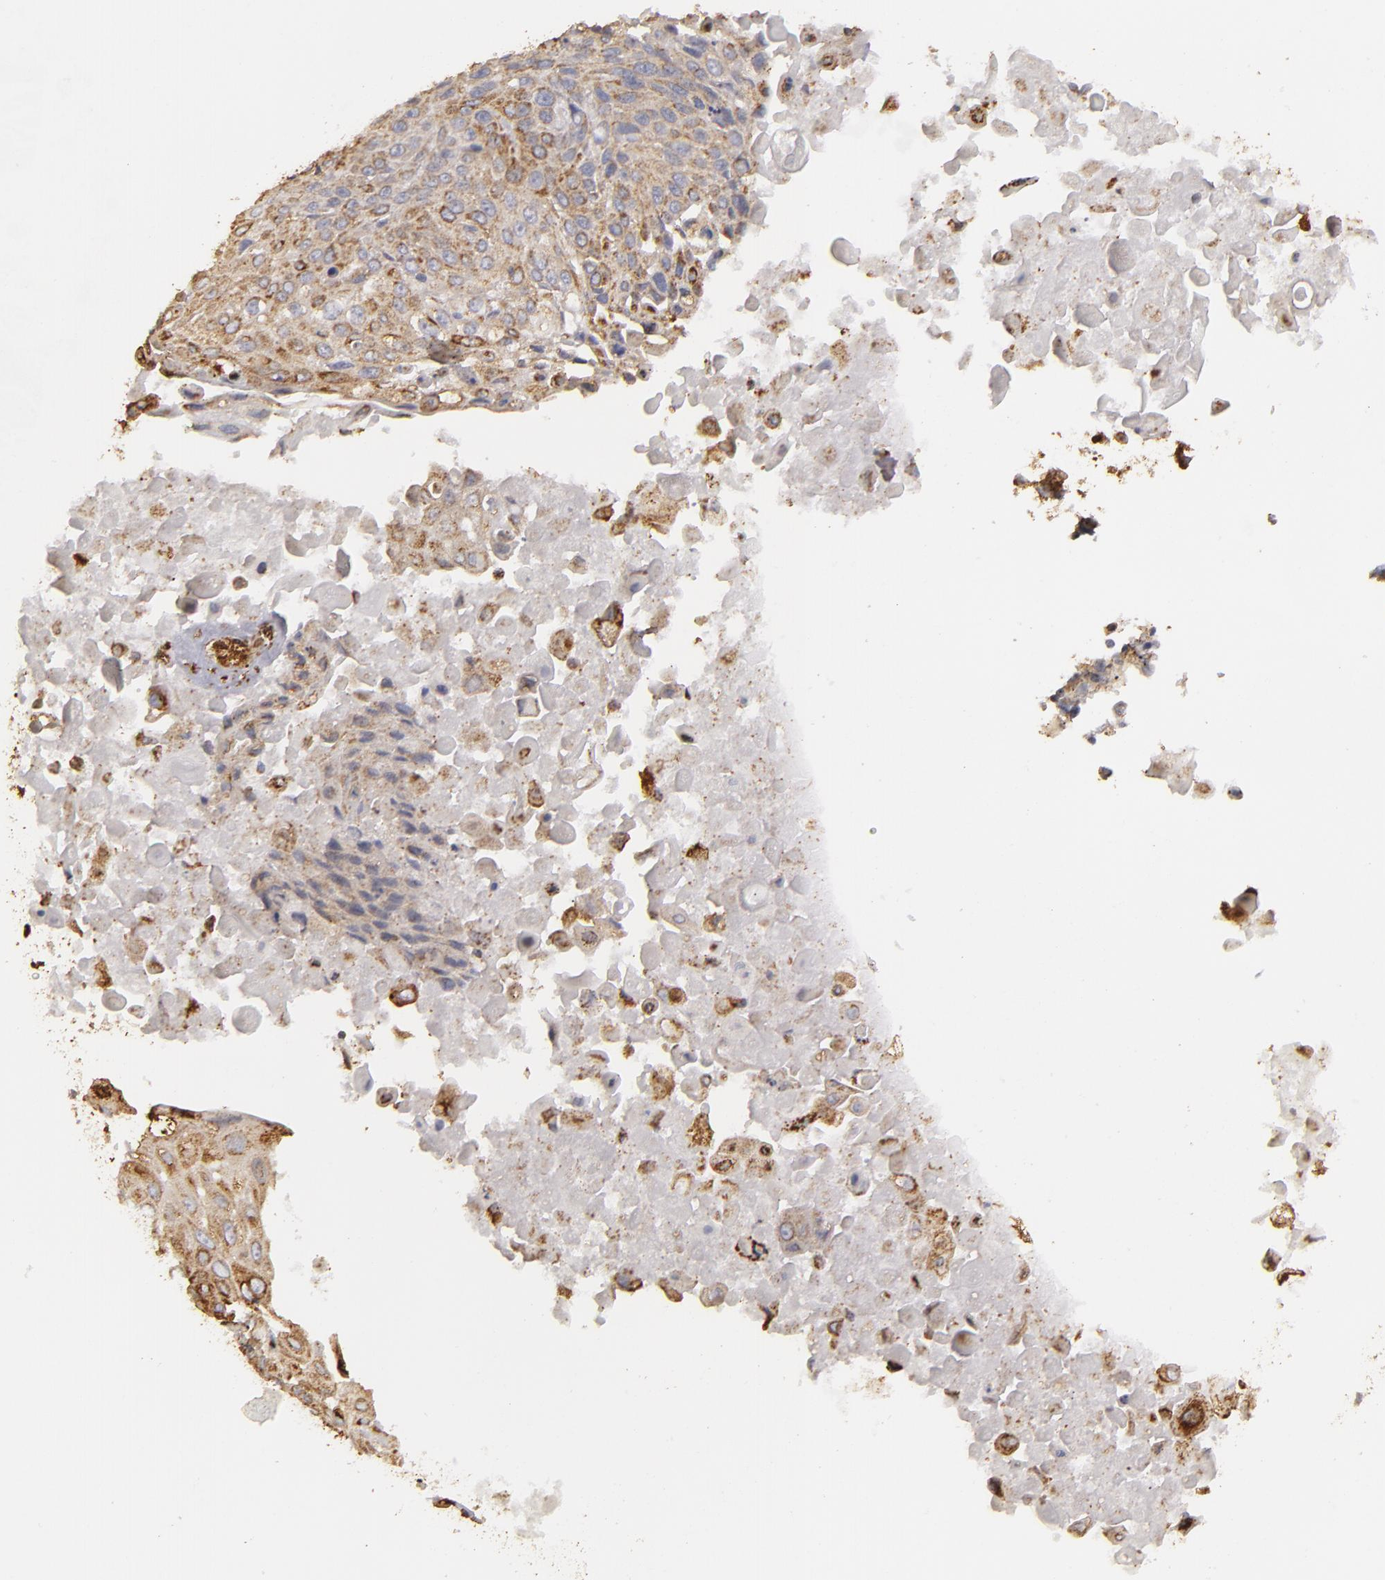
{"staining": {"intensity": "weak", "quantity": ">75%", "location": "cytoplasmic/membranous"}, "tissue": "lung cancer", "cell_type": "Tumor cells", "image_type": "cancer", "snomed": [{"axis": "morphology", "description": "Adenocarcinoma, NOS"}, {"axis": "topography", "description": "Lung"}], "caption": "Immunohistochemistry staining of adenocarcinoma (lung), which shows low levels of weak cytoplasmic/membranous positivity in approximately >75% of tumor cells indicating weak cytoplasmic/membranous protein positivity. The staining was performed using DAB (brown) for protein detection and nuclei were counterstained in hematoxylin (blue).", "gene": "CYB5R3", "patient": {"sex": "male", "age": 60}}